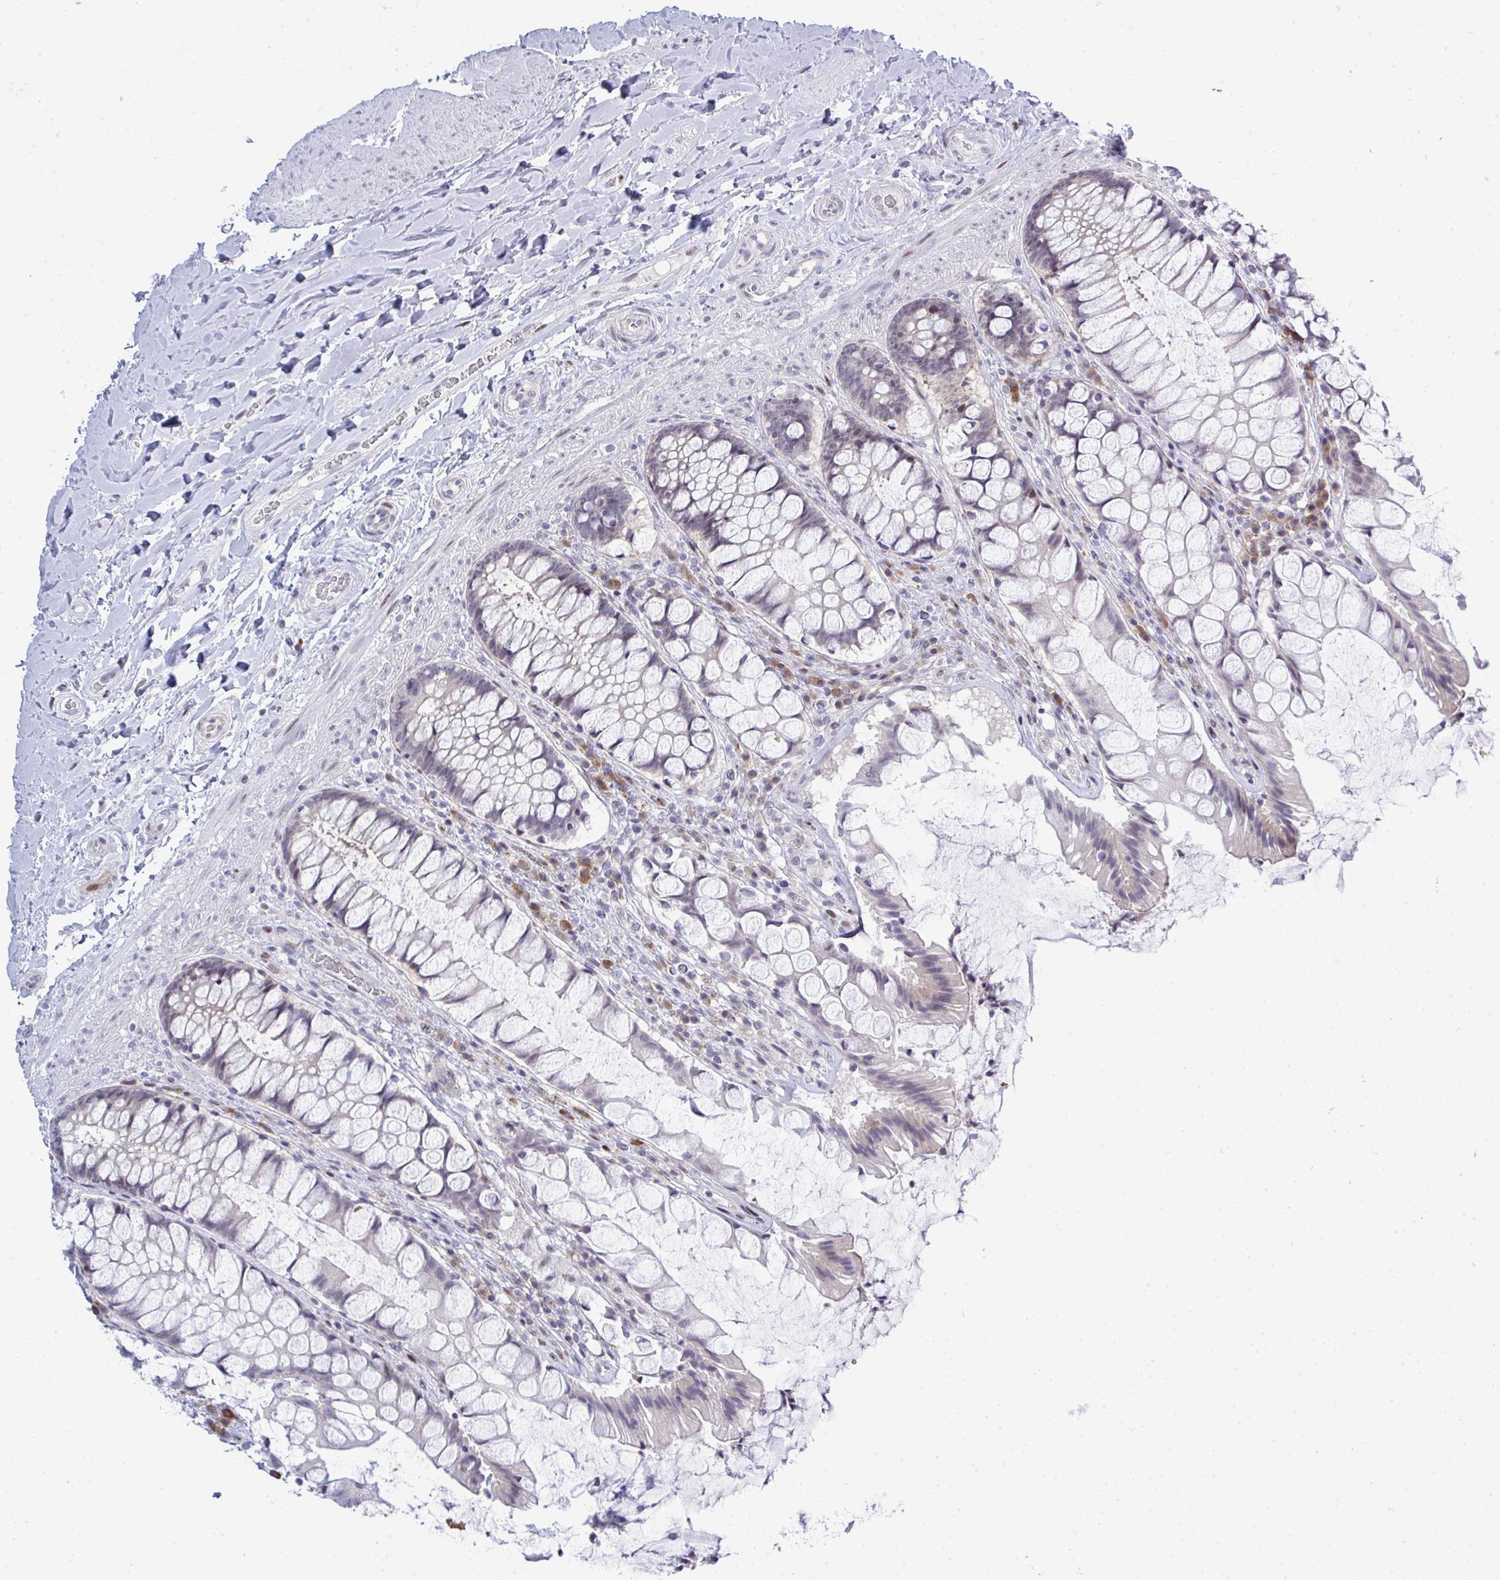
{"staining": {"intensity": "moderate", "quantity": "<25%", "location": "nuclear"}, "tissue": "rectum", "cell_type": "Glandular cells", "image_type": "normal", "snomed": [{"axis": "morphology", "description": "Normal tissue, NOS"}, {"axis": "topography", "description": "Rectum"}], "caption": "Human rectum stained with a protein marker demonstrates moderate staining in glandular cells.", "gene": "TAB1", "patient": {"sex": "female", "age": 58}}